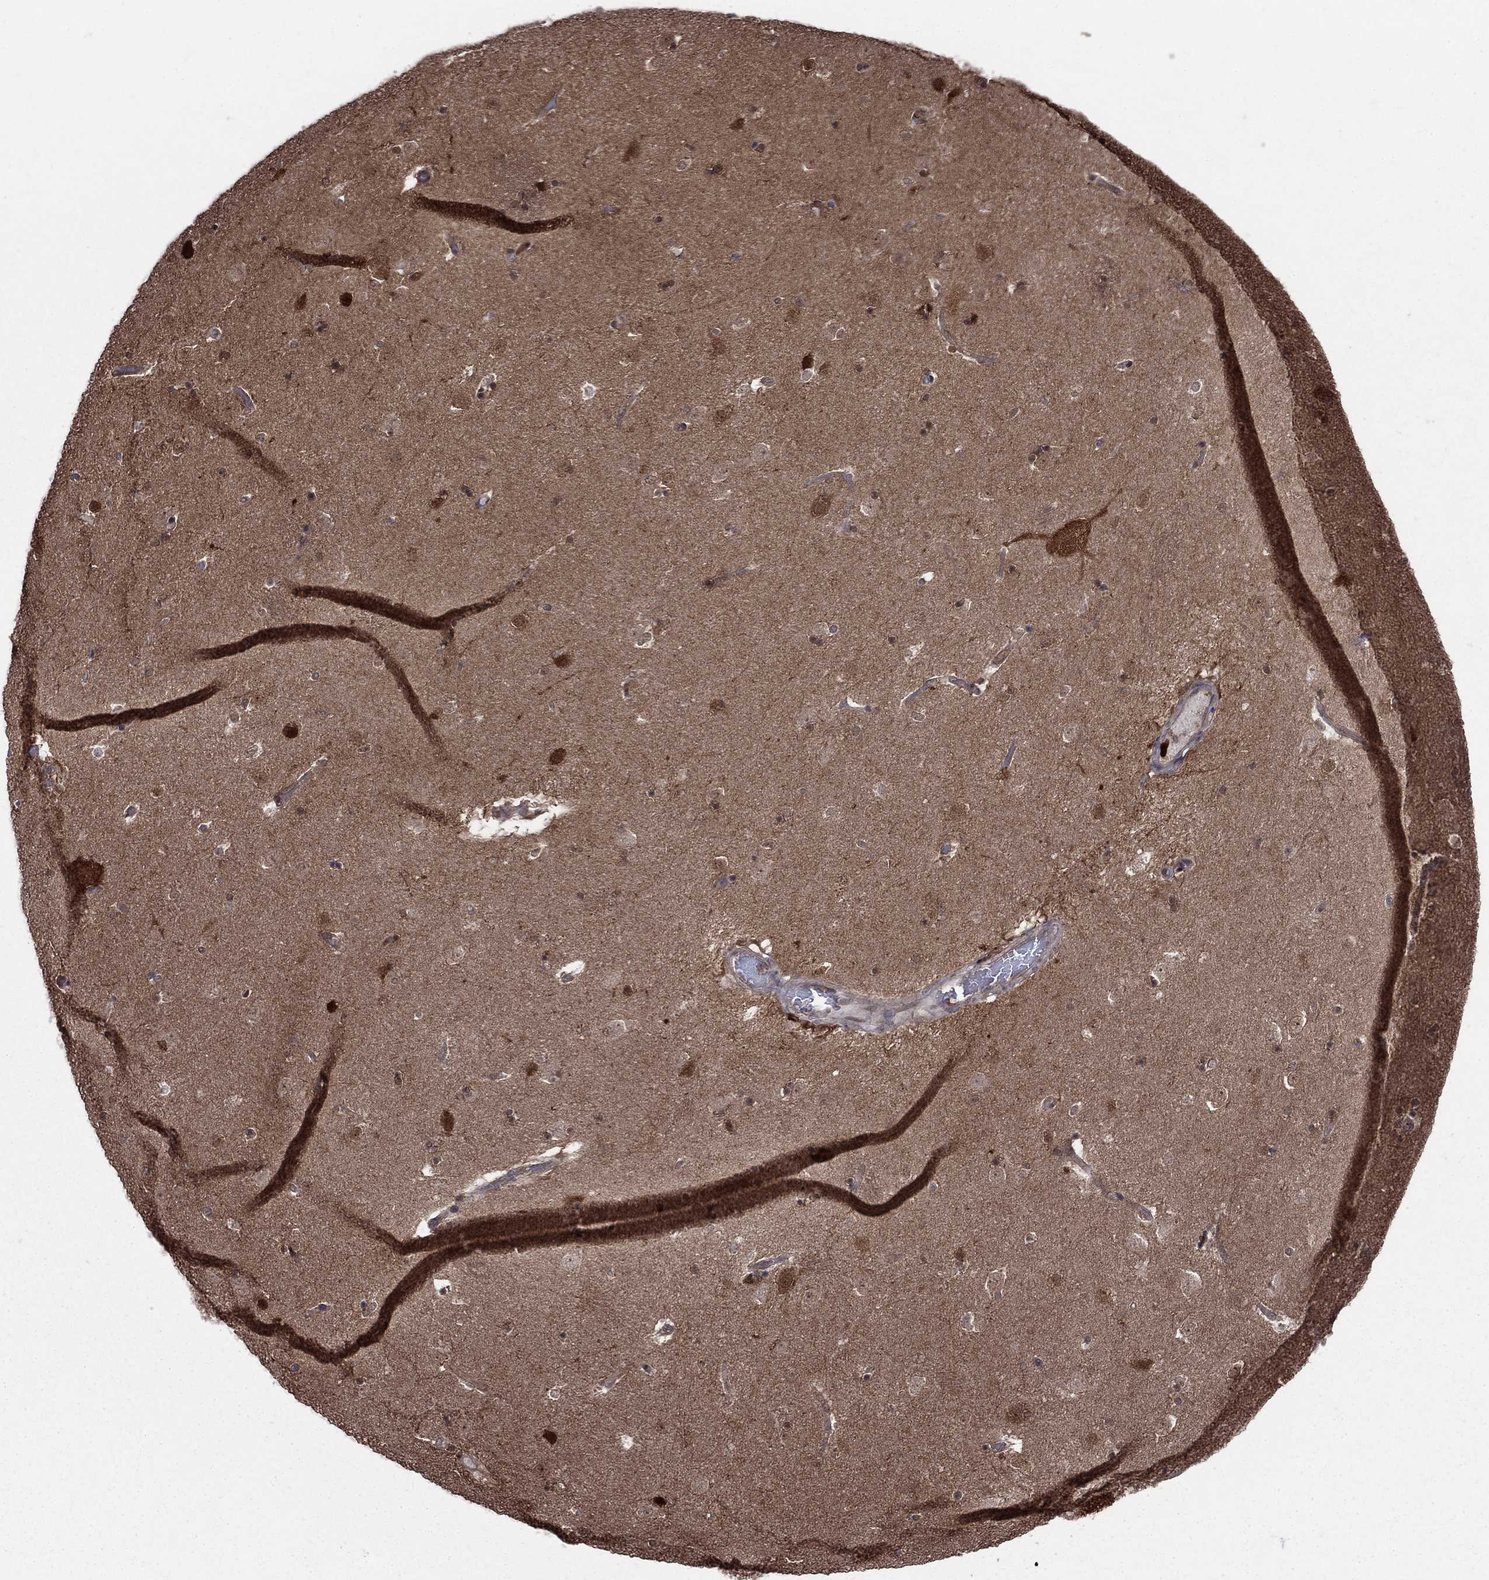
{"staining": {"intensity": "negative", "quantity": "none", "location": "none"}, "tissue": "caudate", "cell_type": "Glial cells", "image_type": "normal", "snomed": [{"axis": "morphology", "description": "Normal tissue, NOS"}, {"axis": "topography", "description": "Lateral ventricle wall"}], "caption": "This is an immunohistochemistry photomicrograph of normal human caudate. There is no positivity in glial cells.", "gene": "CACYBP", "patient": {"sex": "male", "age": 51}}